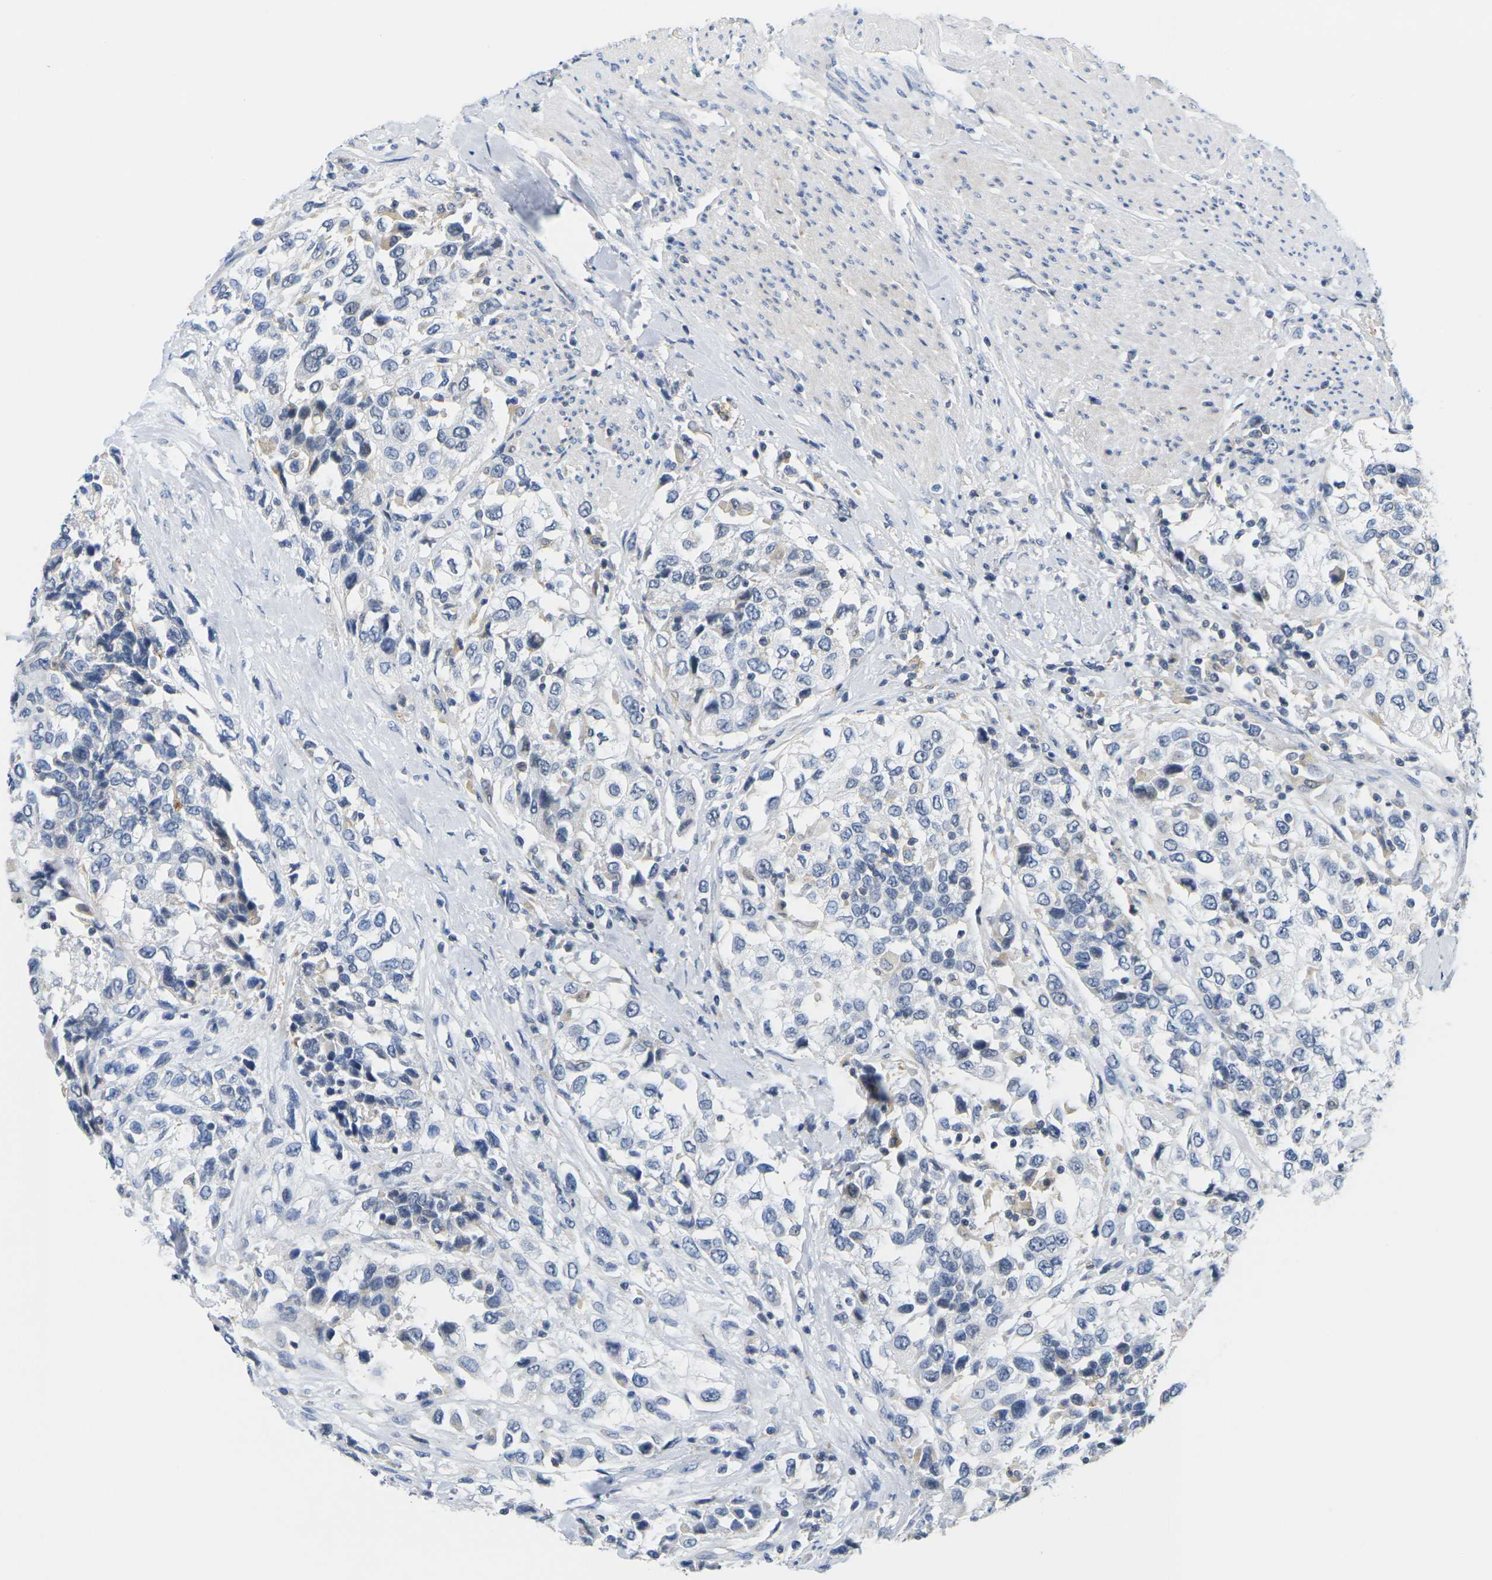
{"staining": {"intensity": "negative", "quantity": "none", "location": "none"}, "tissue": "urothelial cancer", "cell_type": "Tumor cells", "image_type": "cancer", "snomed": [{"axis": "morphology", "description": "Urothelial carcinoma, High grade"}, {"axis": "topography", "description": "Urinary bladder"}], "caption": "This is an immunohistochemistry photomicrograph of high-grade urothelial carcinoma. There is no expression in tumor cells.", "gene": "OTOF", "patient": {"sex": "female", "age": 80}}